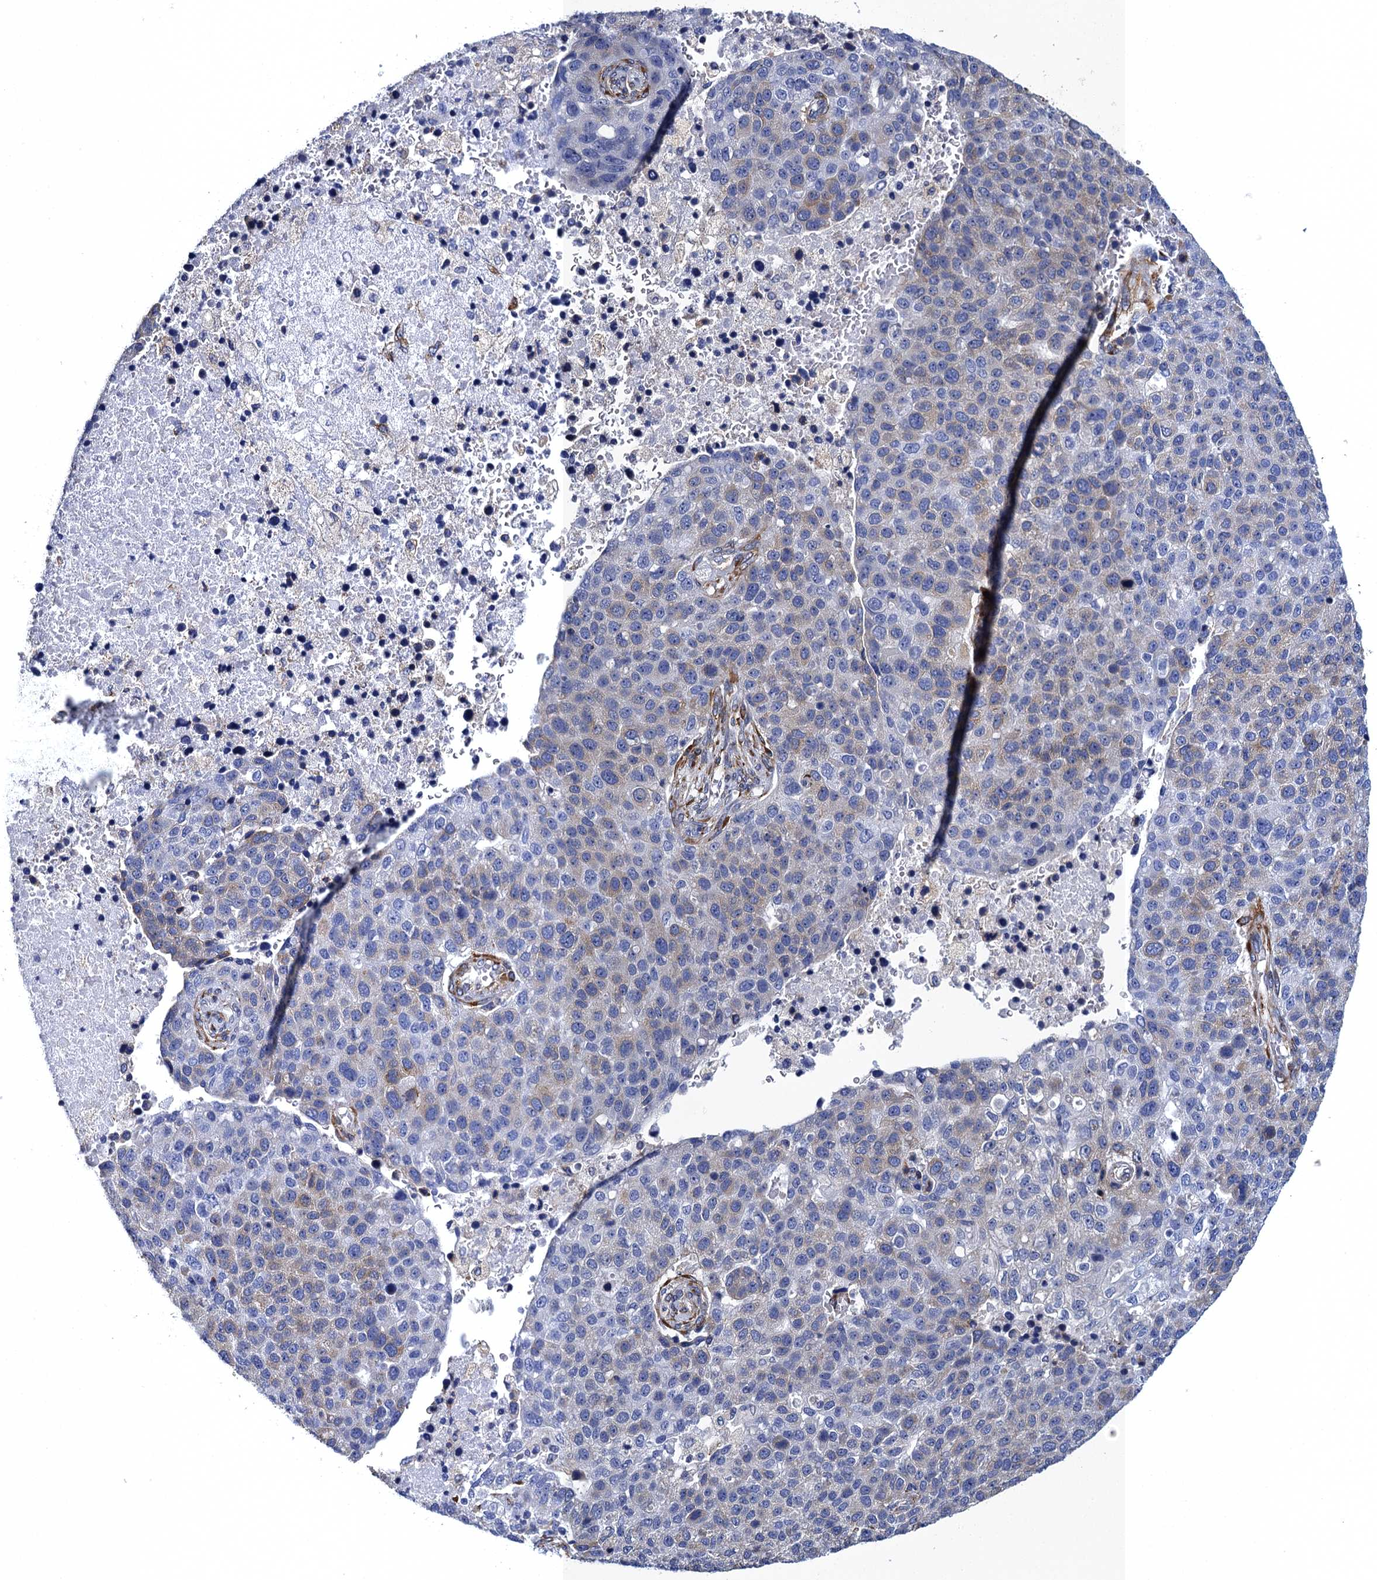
{"staining": {"intensity": "weak", "quantity": "<25%", "location": "cytoplasmic/membranous"}, "tissue": "pancreatic cancer", "cell_type": "Tumor cells", "image_type": "cancer", "snomed": [{"axis": "morphology", "description": "Adenocarcinoma, NOS"}, {"axis": "topography", "description": "Pancreas"}], "caption": "An immunohistochemistry (IHC) image of pancreatic cancer (adenocarcinoma) is shown. There is no staining in tumor cells of pancreatic cancer (adenocarcinoma).", "gene": "POGLUT3", "patient": {"sex": "female", "age": 61}}